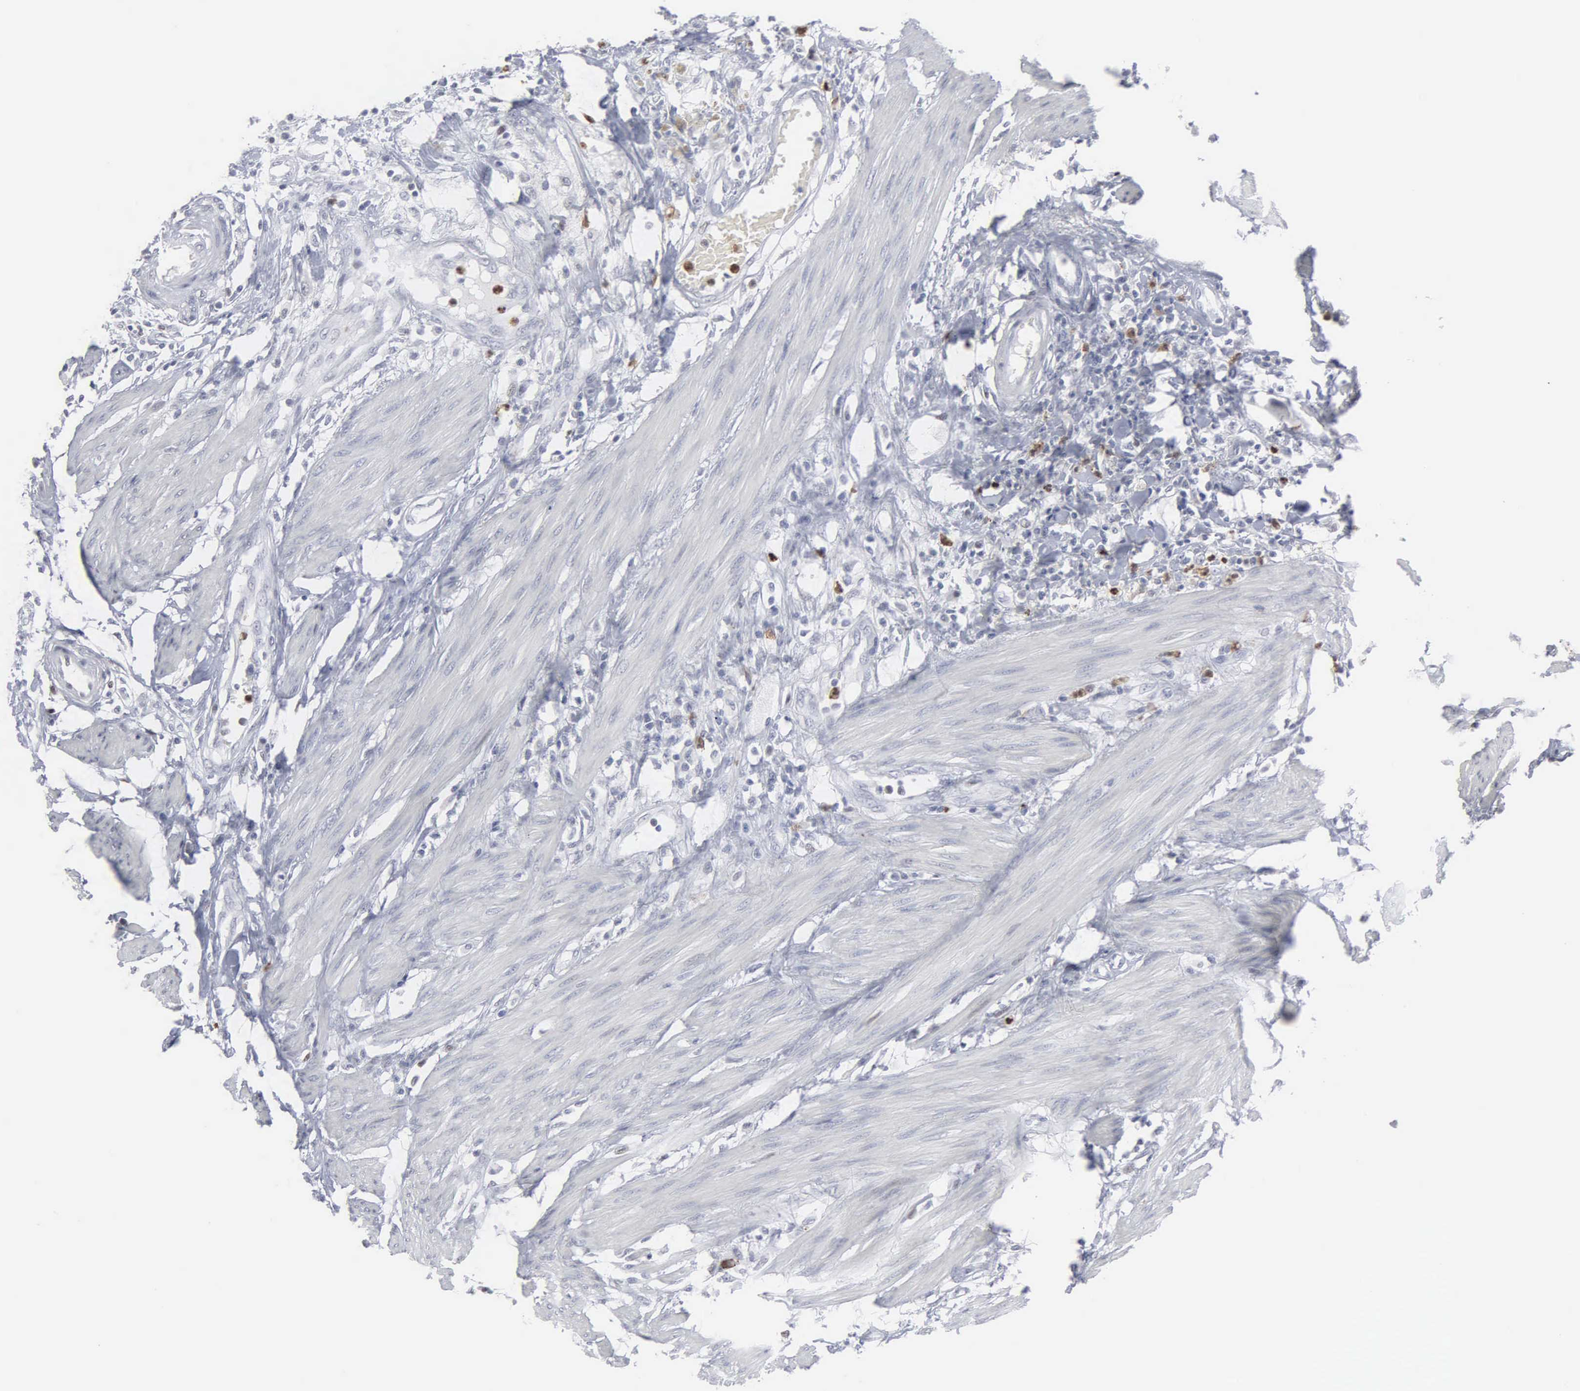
{"staining": {"intensity": "negative", "quantity": "none", "location": "none"}, "tissue": "urothelial cancer", "cell_type": "Tumor cells", "image_type": "cancer", "snomed": [{"axis": "morphology", "description": "Urothelial carcinoma, High grade"}, {"axis": "topography", "description": "Urinary bladder"}], "caption": "An immunohistochemistry (IHC) micrograph of urothelial cancer is shown. There is no staining in tumor cells of urothelial cancer.", "gene": "SPIN3", "patient": {"sex": "male", "age": 55}}